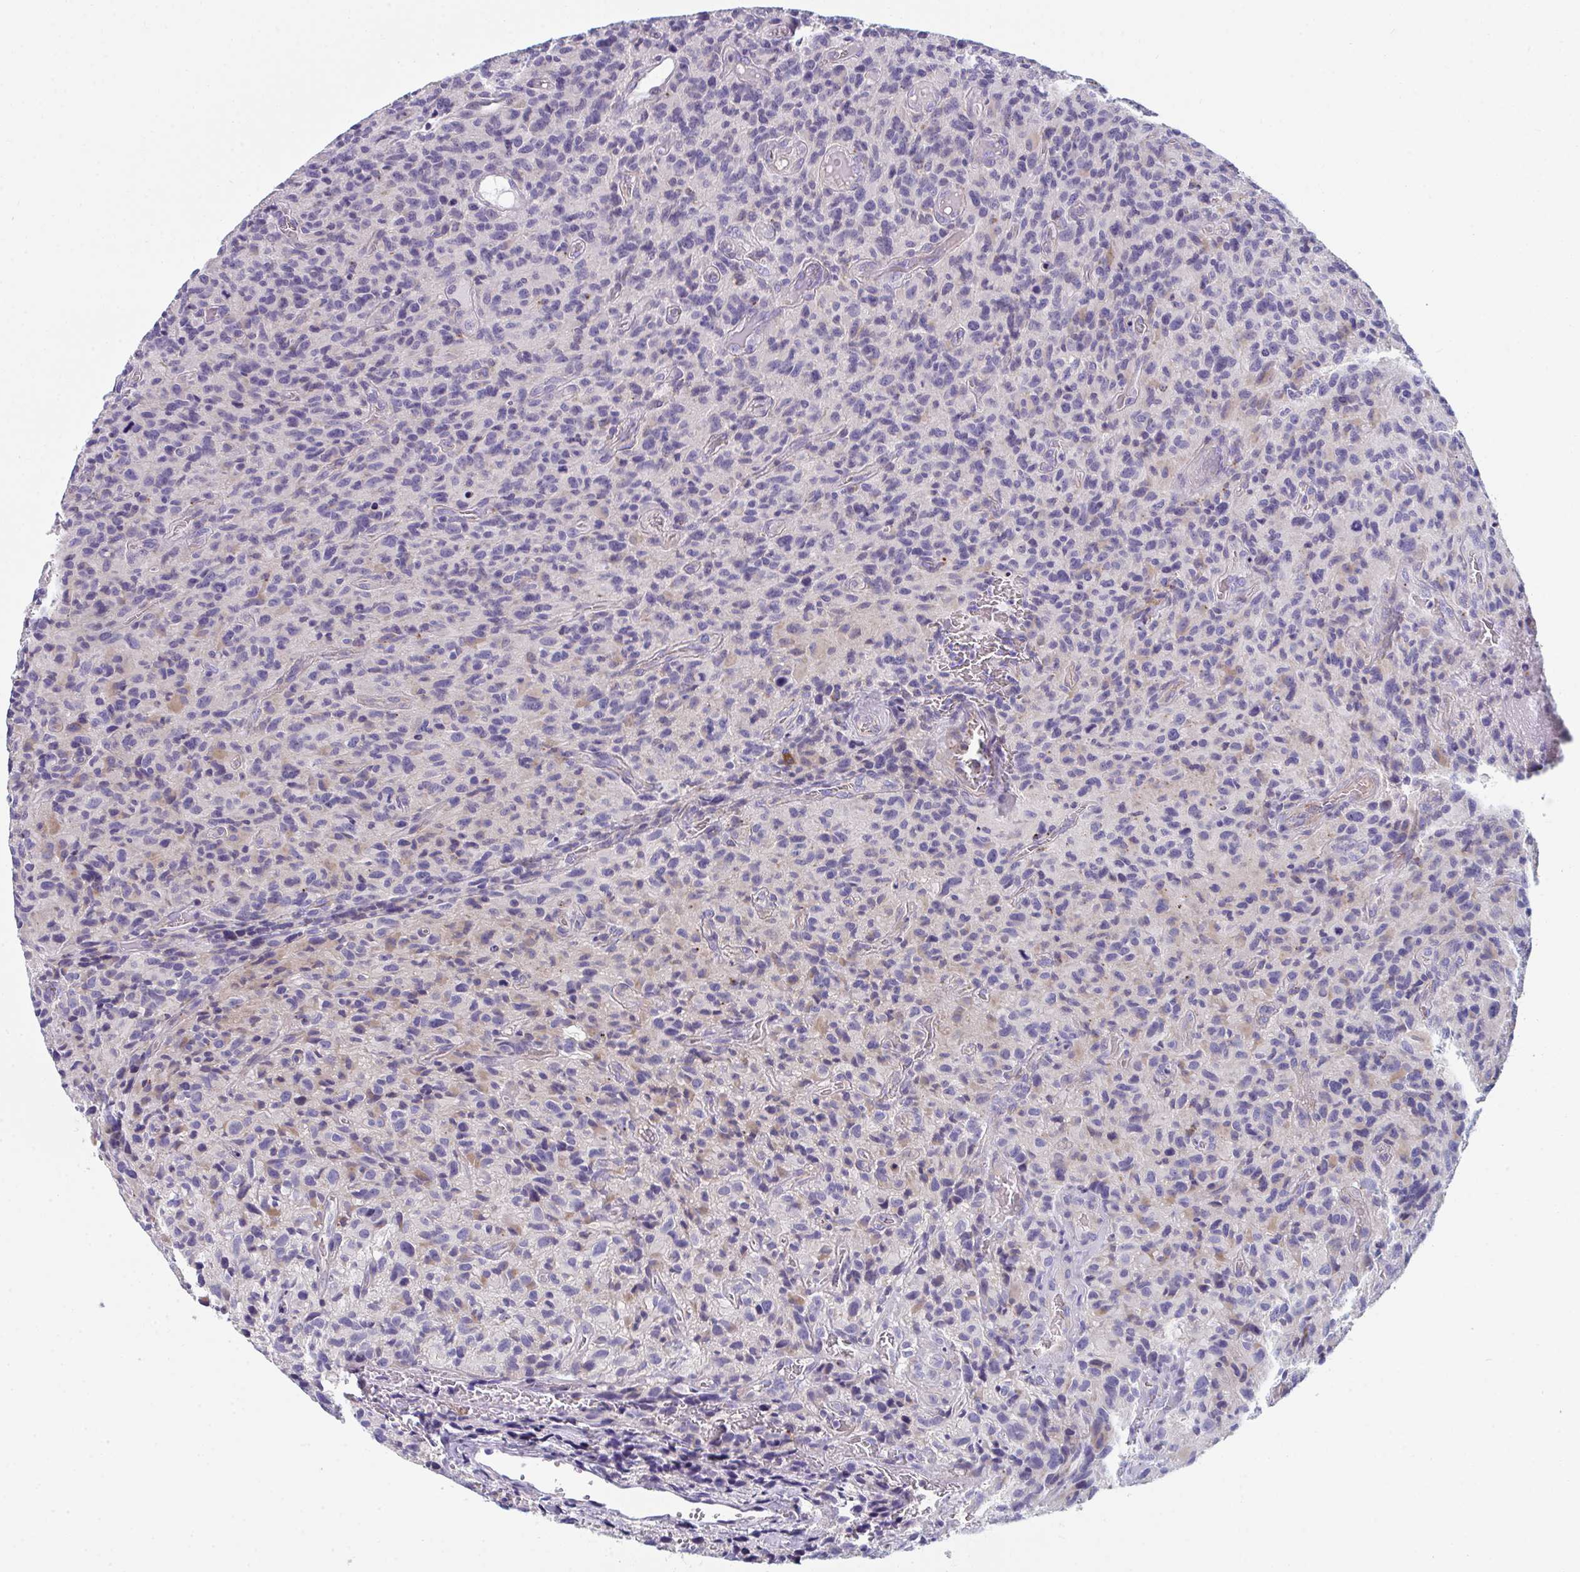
{"staining": {"intensity": "weak", "quantity": "<25%", "location": "cytoplasmic/membranous"}, "tissue": "glioma", "cell_type": "Tumor cells", "image_type": "cancer", "snomed": [{"axis": "morphology", "description": "Glioma, malignant, High grade"}, {"axis": "topography", "description": "Brain"}], "caption": "This is a photomicrograph of immunohistochemistry (IHC) staining of malignant high-grade glioma, which shows no expression in tumor cells.", "gene": "EIF1AD", "patient": {"sex": "male", "age": 76}}